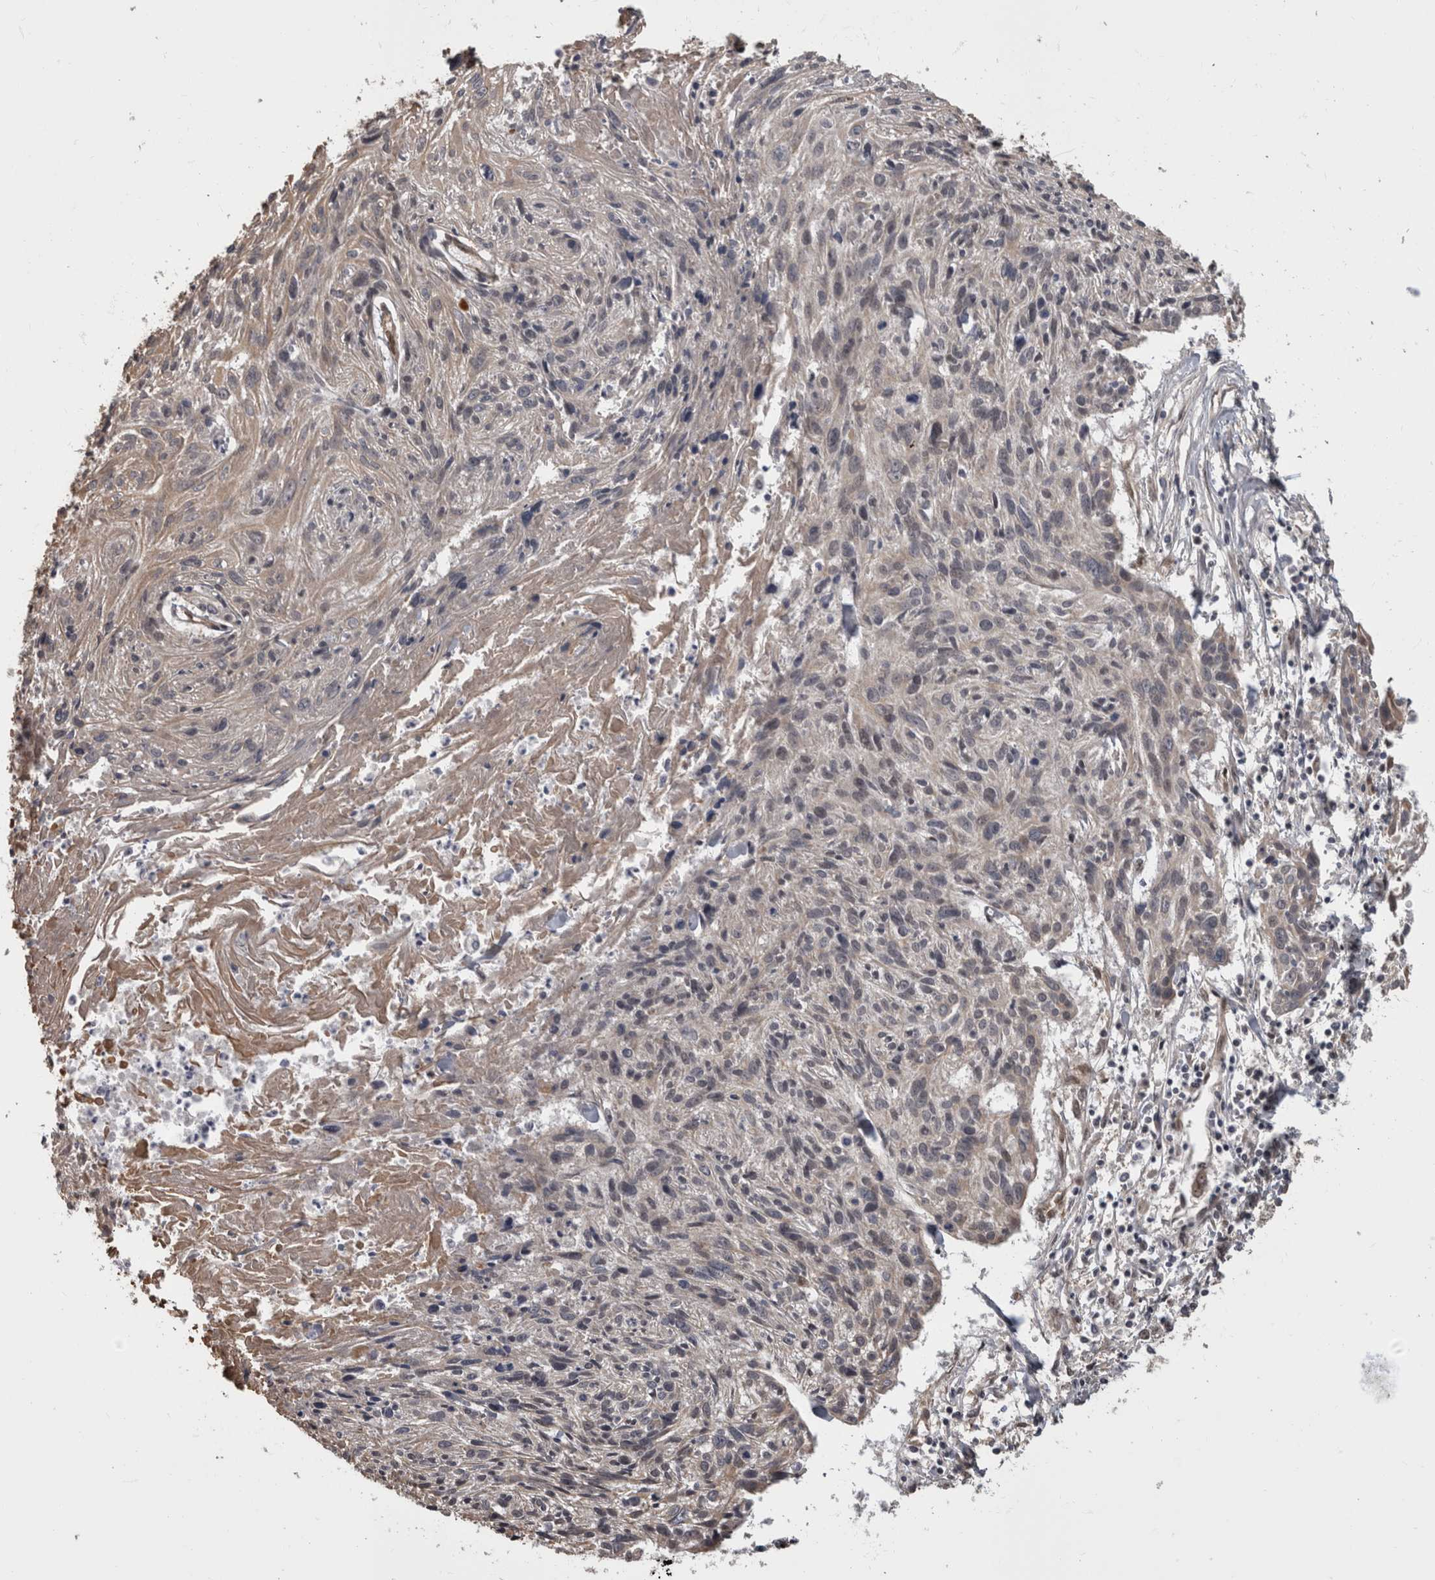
{"staining": {"intensity": "negative", "quantity": "none", "location": "none"}, "tissue": "cervical cancer", "cell_type": "Tumor cells", "image_type": "cancer", "snomed": [{"axis": "morphology", "description": "Squamous cell carcinoma, NOS"}, {"axis": "topography", "description": "Cervix"}], "caption": "DAB immunohistochemical staining of human cervical cancer (squamous cell carcinoma) reveals no significant positivity in tumor cells. (Brightfield microscopy of DAB immunohistochemistry at high magnification).", "gene": "AKT3", "patient": {"sex": "female", "age": 51}}